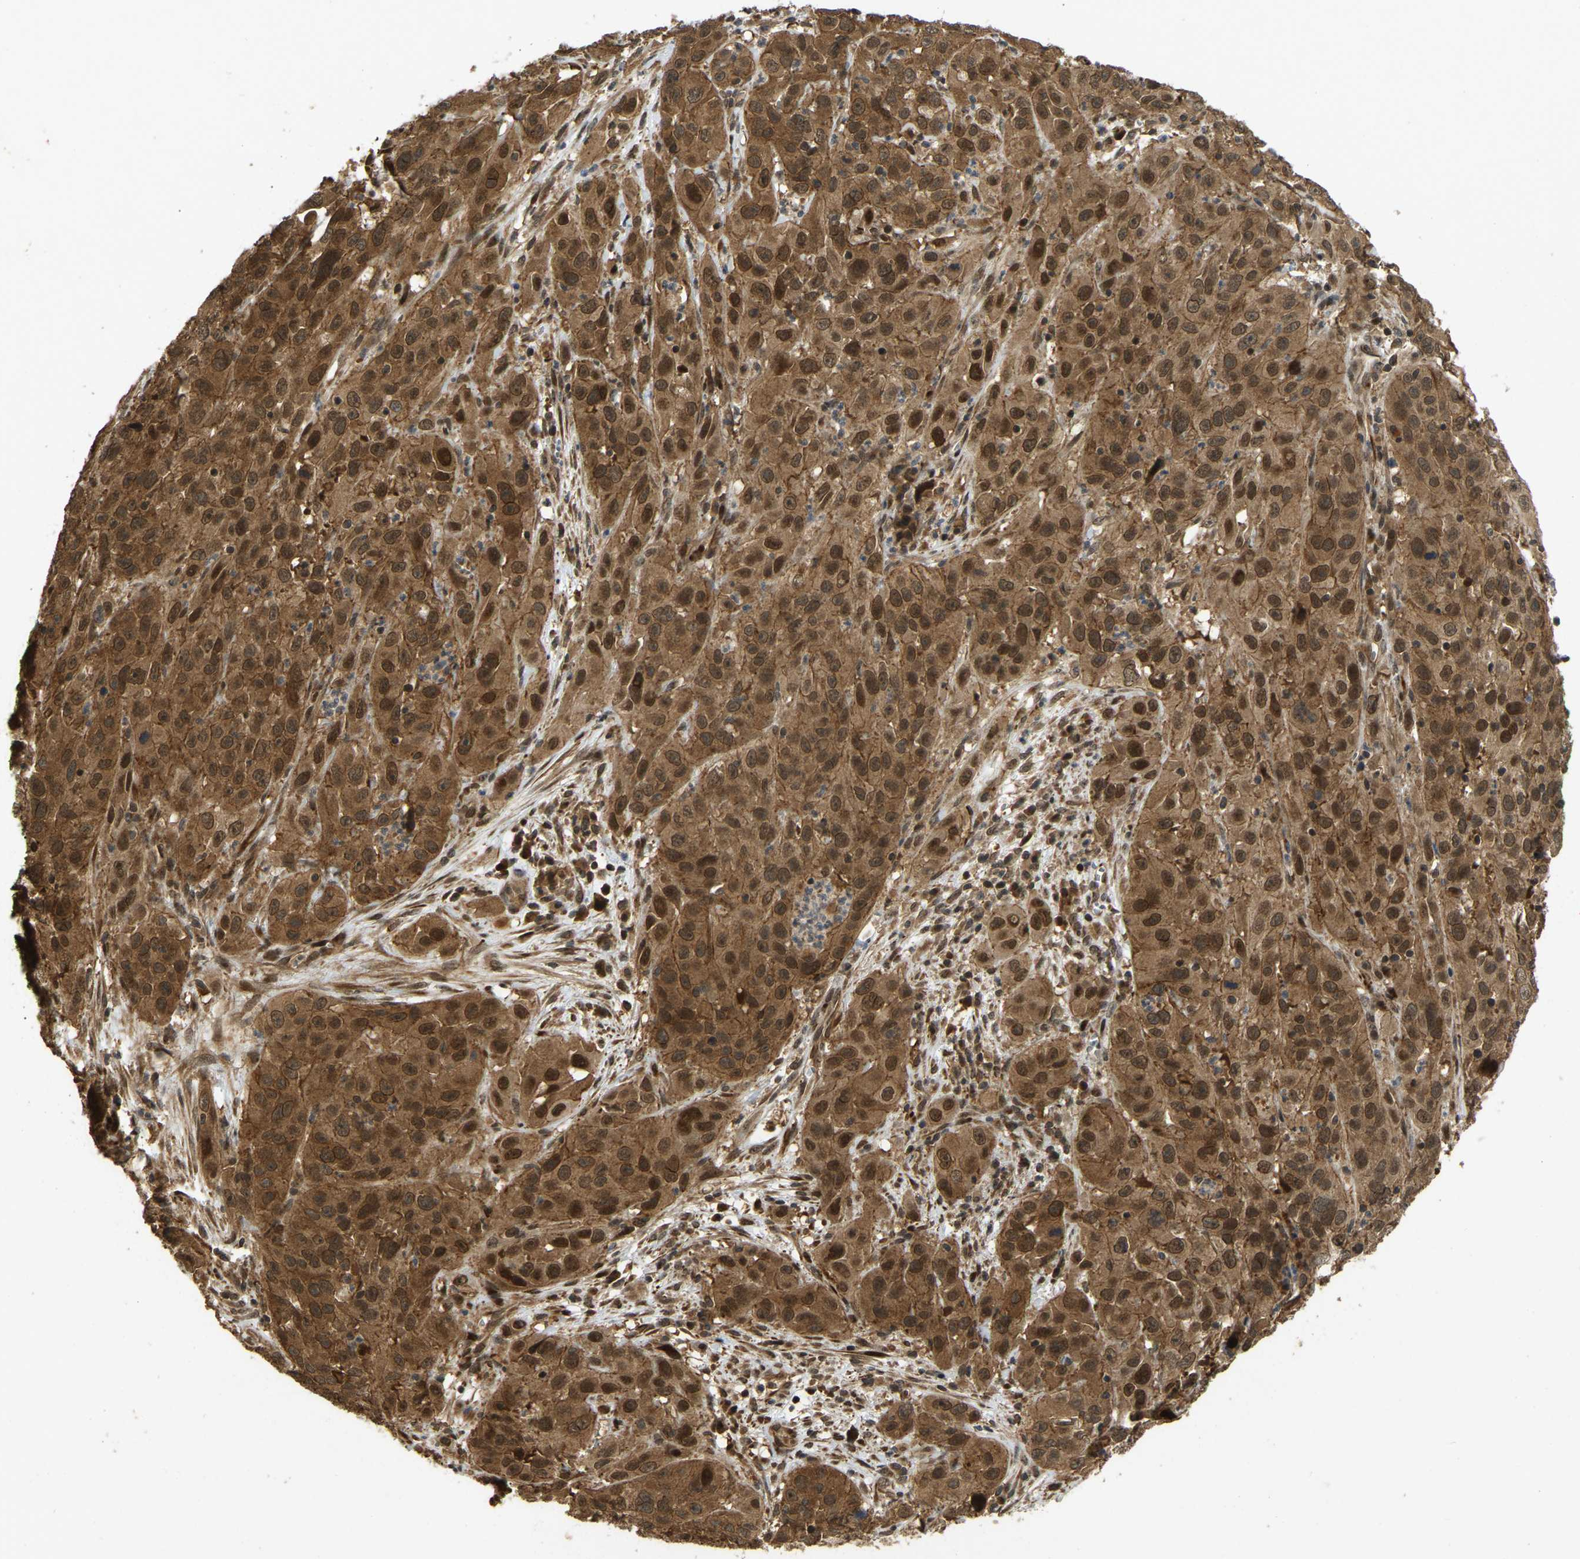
{"staining": {"intensity": "strong", "quantity": ">75%", "location": "cytoplasmic/membranous,nuclear"}, "tissue": "cervical cancer", "cell_type": "Tumor cells", "image_type": "cancer", "snomed": [{"axis": "morphology", "description": "Squamous cell carcinoma, NOS"}, {"axis": "topography", "description": "Cervix"}], "caption": "A brown stain highlights strong cytoplasmic/membranous and nuclear expression of a protein in human squamous cell carcinoma (cervical) tumor cells.", "gene": "KIAA1549", "patient": {"sex": "female", "age": 32}}